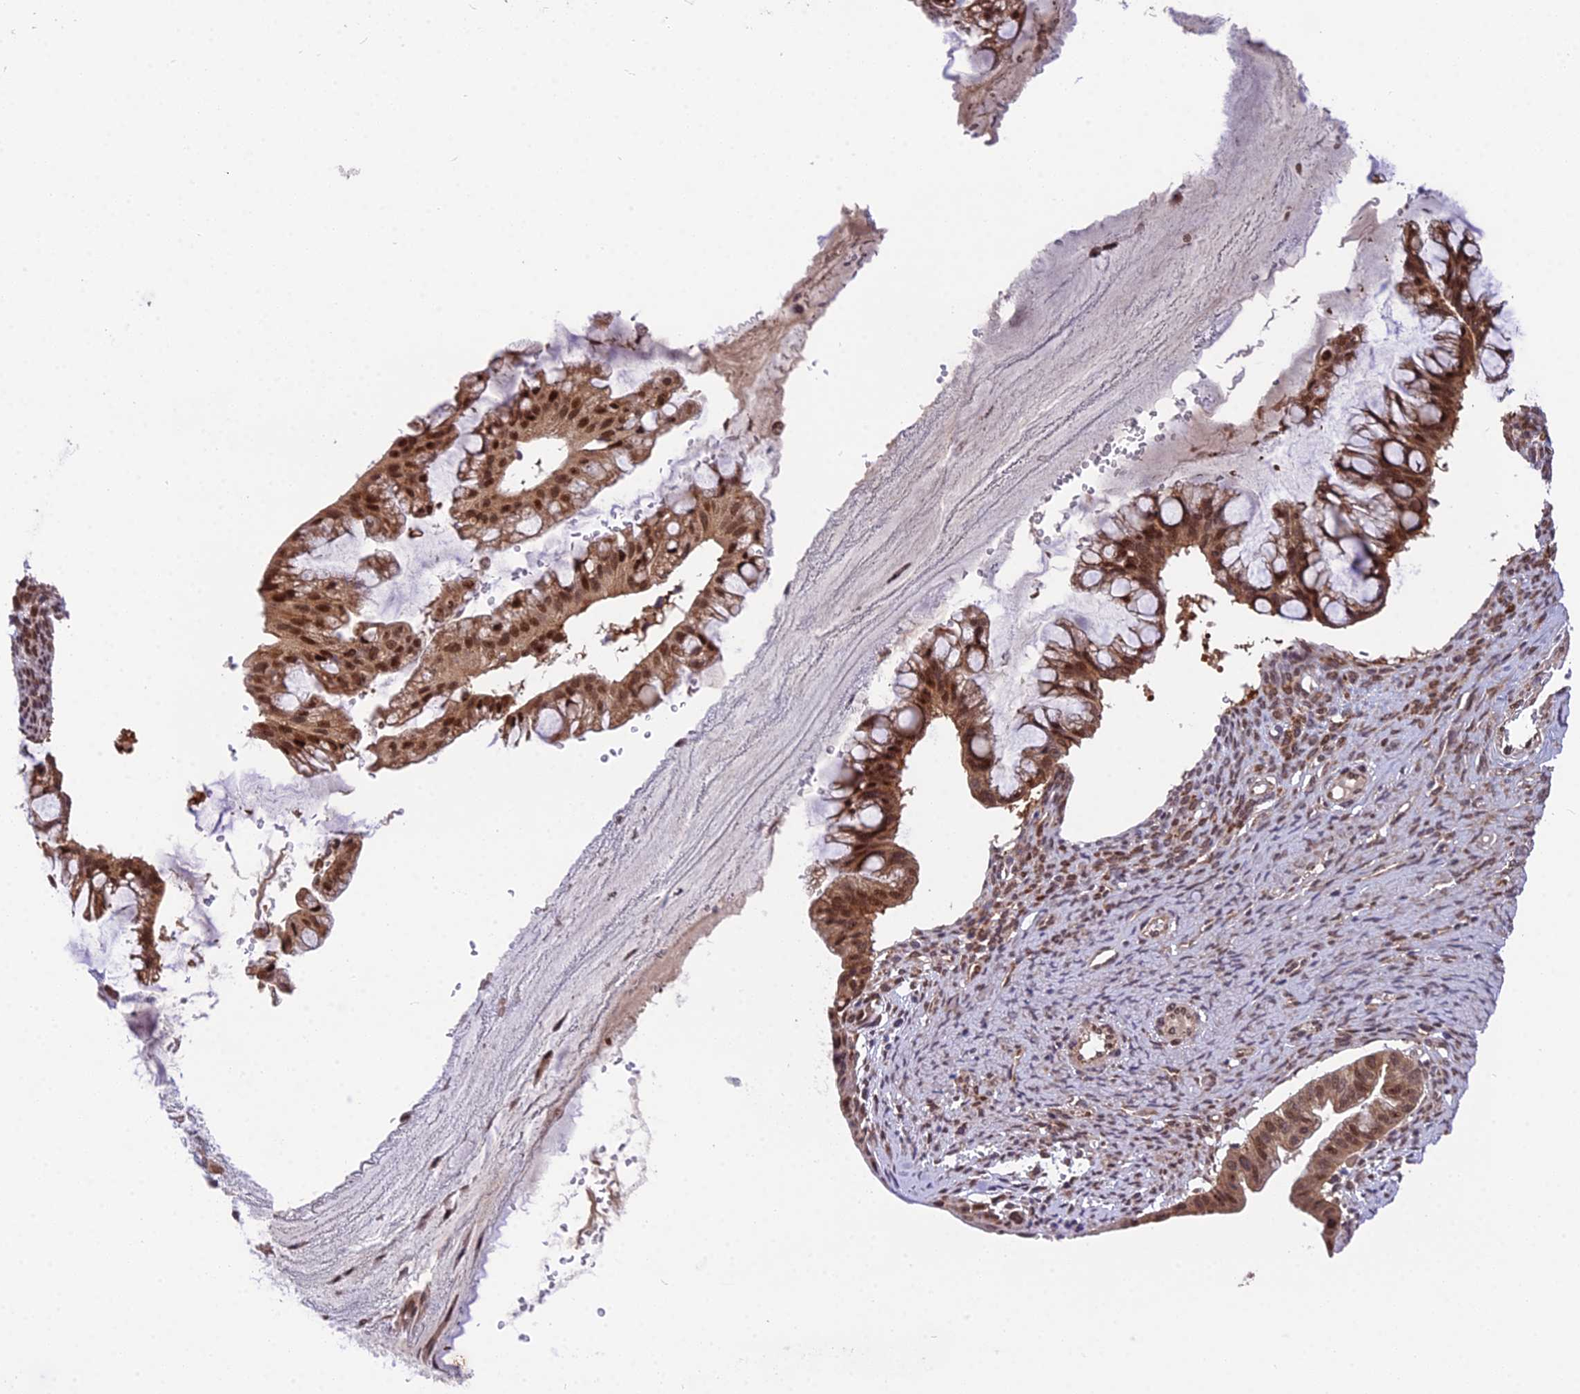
{"staining": {"intensity": "strong", "quantity": ">75%", "location": "cytoplasmic/membranous,nuclear"}, "tissue": "ovarian cancer", "cell_type": "Tumor cells", "image_type": "cancer", "snomed": [{"axis": "morphology", "description": "Cystadenocarcinoma, mucinous, NOS"}, {"axis": "topography", "description": "Ovary"}], "caption": "An IHC photomicrograph of tumor tissue is shown. Protein staining in brown labels strong cytoplasmic/membranous and nuclear positivity in ovarian mucinous cystadenocarcinoma within tumor cells. (Stains: DAB in brown, nuclei in blue, Microscopy: brightfield microscopy at high magnification).", "gene": "CYP2R1", "patient": {"sex": "female", "age": 73}}